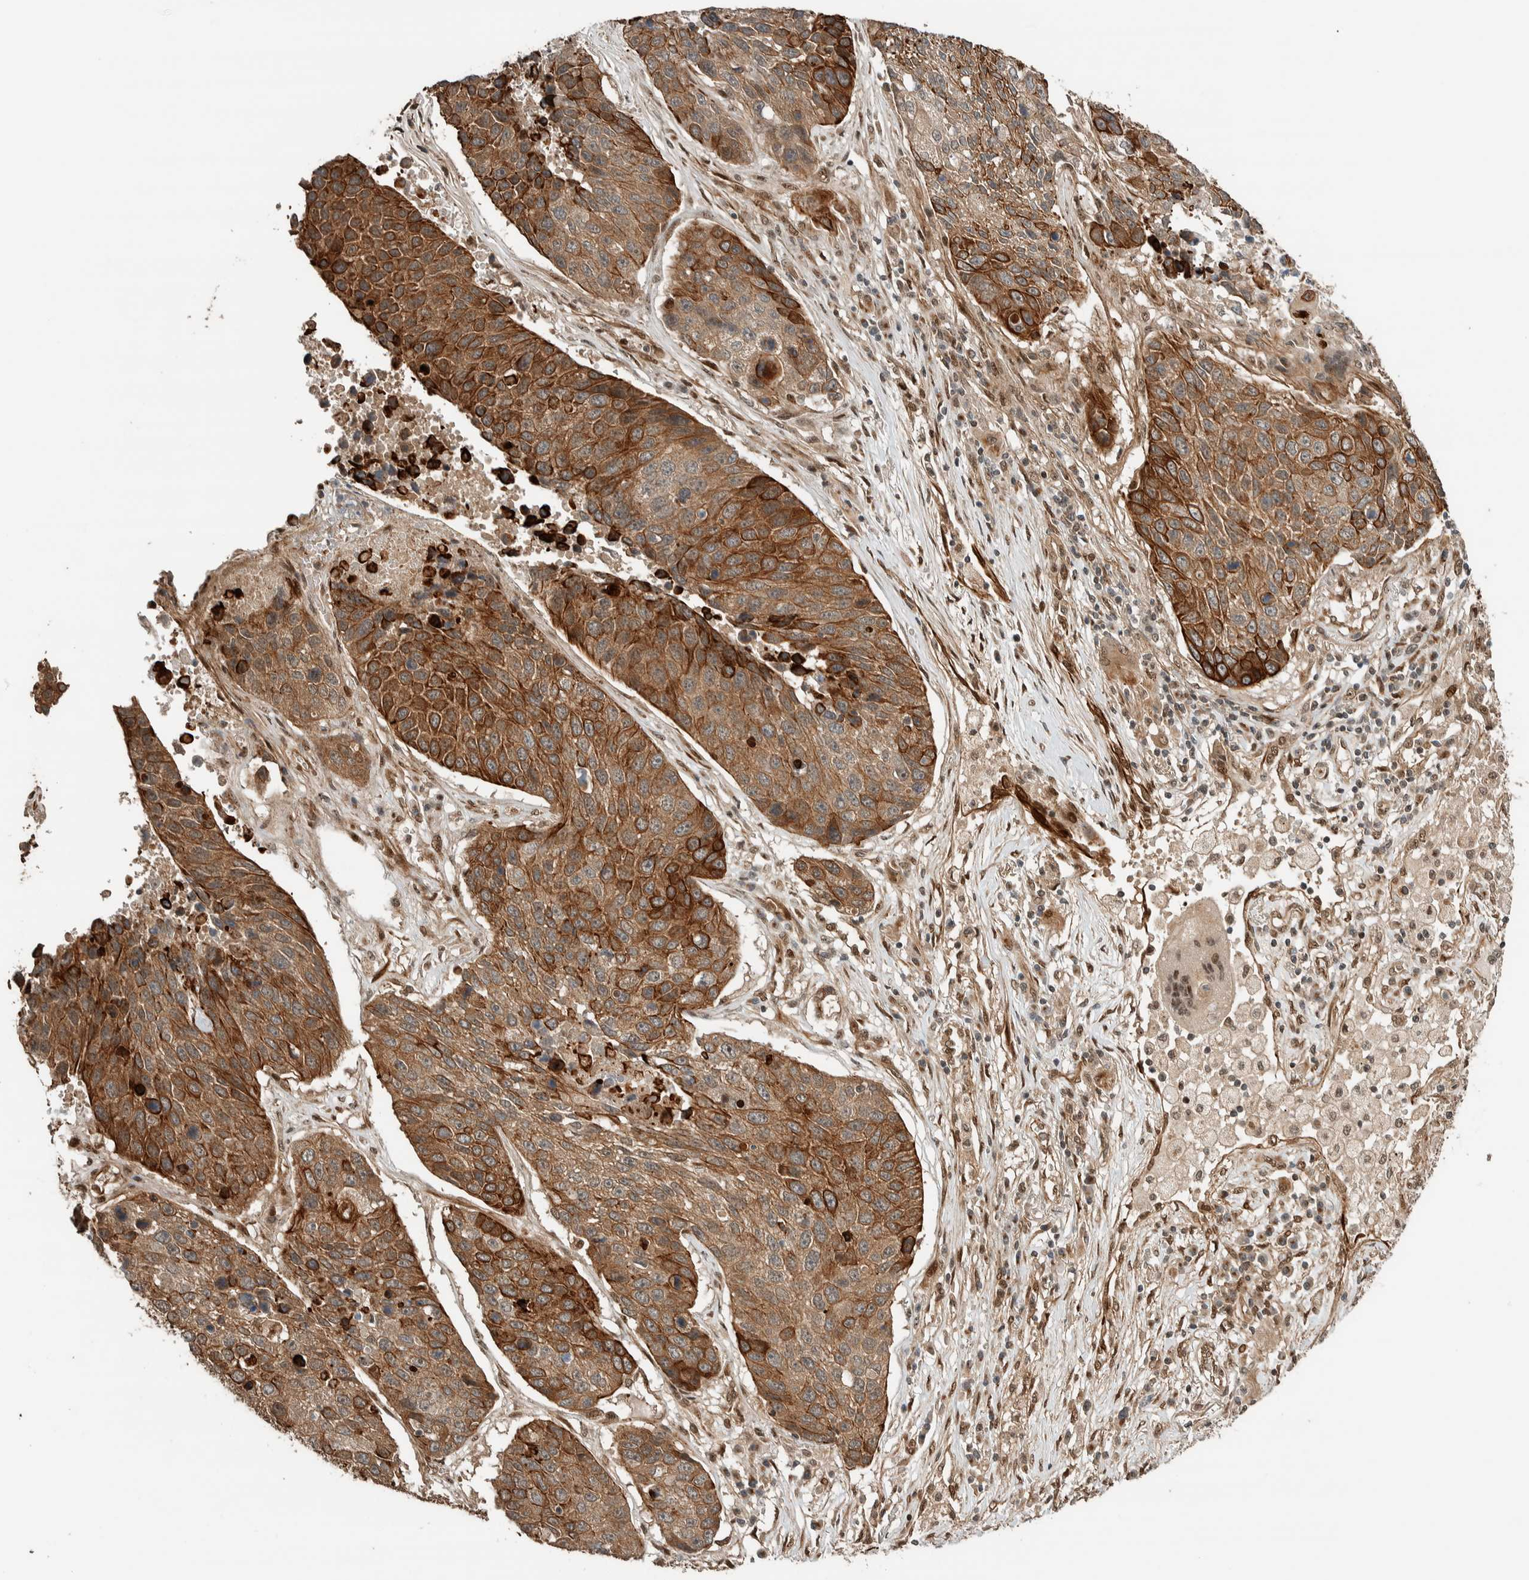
{"staining": {"intensity": "strong", "quantity": ">75%", "location": "cytoplasmic/membranous"}, "tissue": "lung cancer", "cell_type": "Tumor cells", "image_type": "cancer", "snomed": [{"axis": "morphology", "description": "Squamous cell carcinoma, NOS"}, {"axis": "topography", "description": "Lung"}], "caption": "Protein expression analysis of human lung cancer (squamous cell carcinoma) reveals strong cytoplasmic/membranous expression in about >75% of tumor cells.", "gene": "STXBP4", "patient": {"sex": "male", "age": 61}}